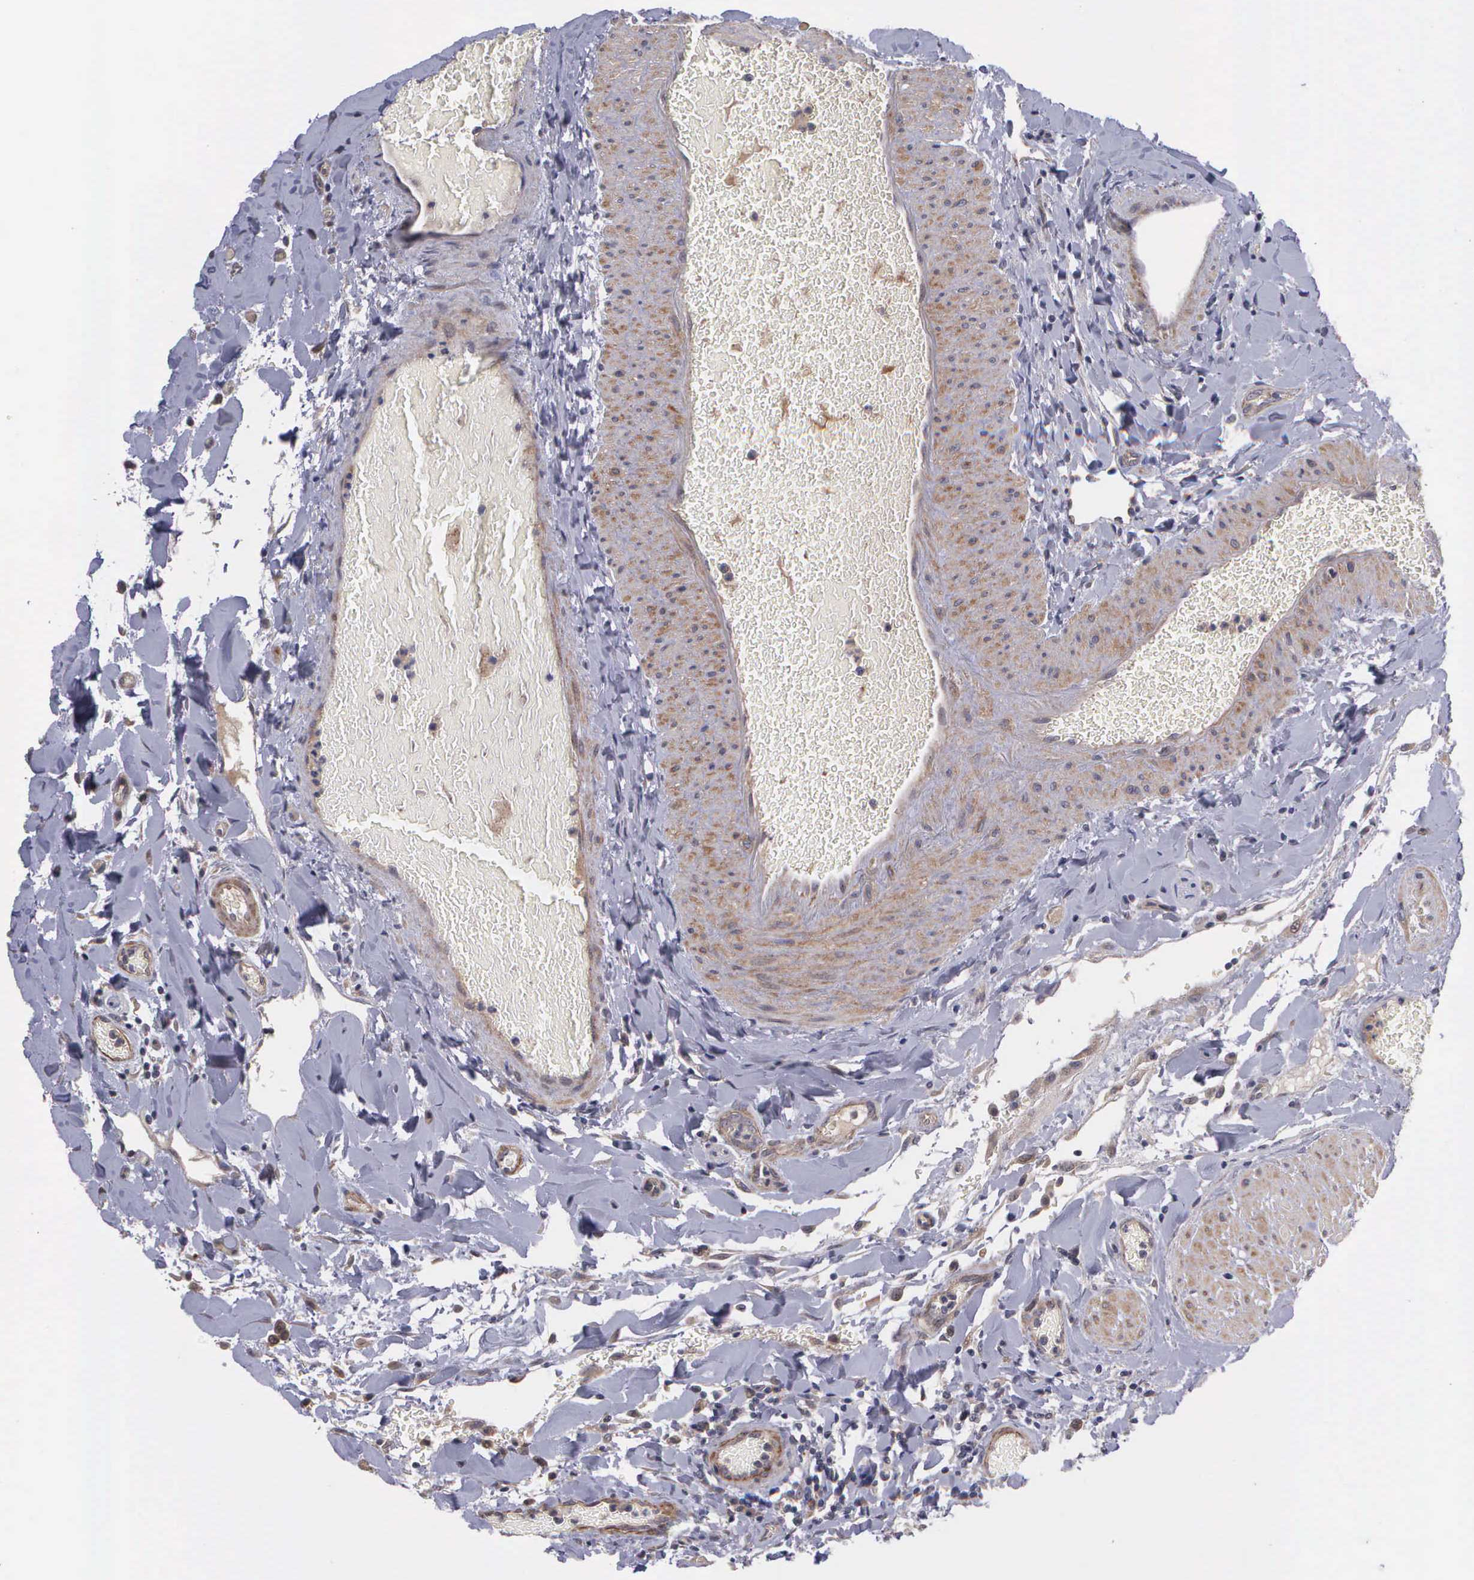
{"staining": {"intensity": "weak", "quantity": ">75%", "location": "cytoplasmic/membranous"}, "tissue": "gallbladder", "cell_type": "Glandular cells", "image_type": "normal", "snomed": [{"axis": "morphology", "description": "Normal tissue, NOS"}, {"axis": "topography", "description": "Gallbladder"}], "caption": "High-power microscopy captured an immunohistochemistry (IHC) histopathology image of unremarkable gallbladder, revealing weak cytoplasmic/membranous expression in about >75% of glandular cells.", "gene": "RTL10", "patient": {"sex": "male", "age": 59}}